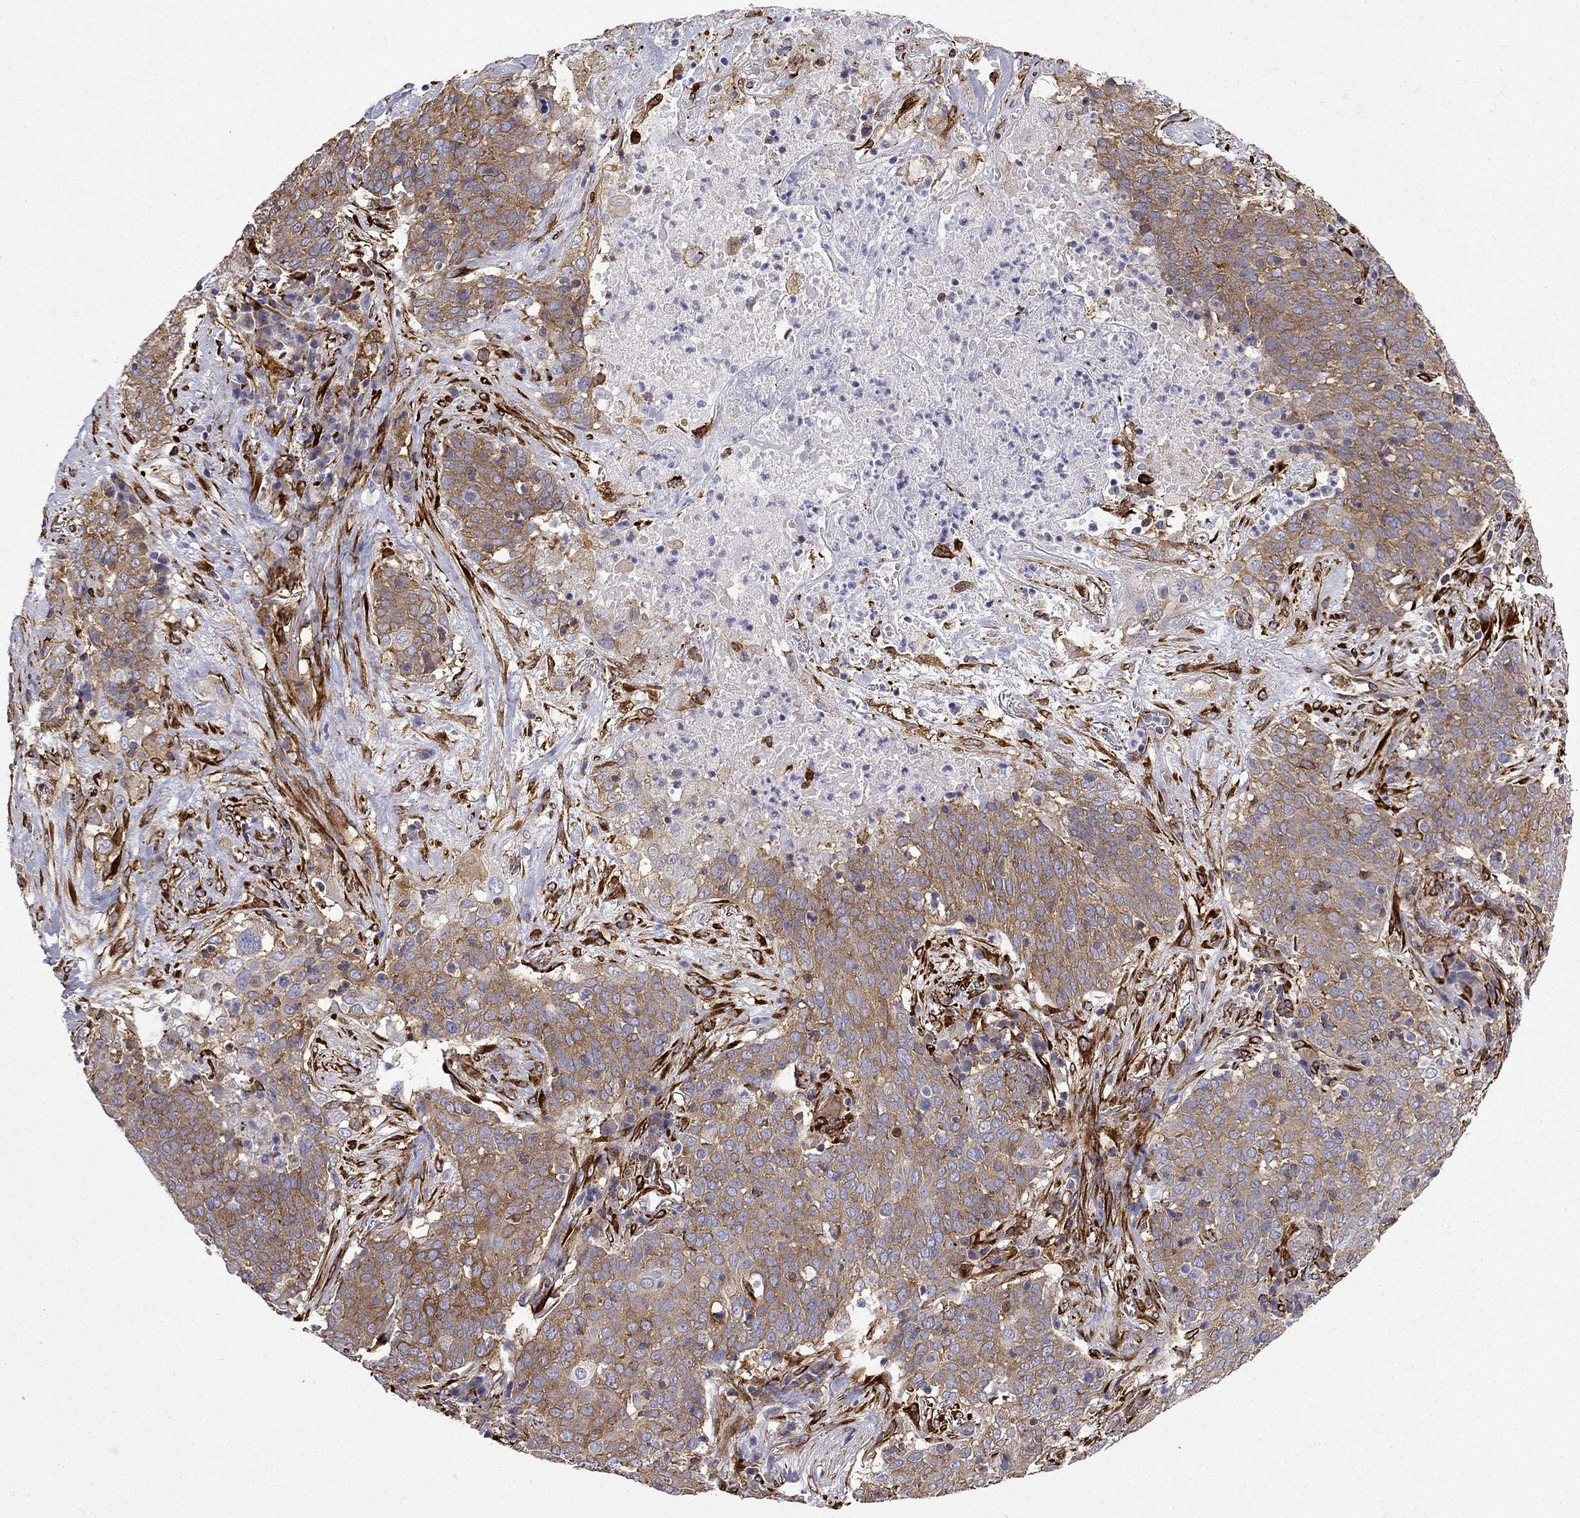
{"staining": {"intensity": "moderate", "quantity": ">75%", "location": "cytoplasmic/membranous"}, "tissue": "lung cancer", "cell_type": "Tumor cells", "image_type": "cancer", "snomed": [{"axis": "morphology", "description": "Squamous cell carcinoma, NOS"}, {"axis": "topography", "description": "Lung"}], "caption": "IHC of lung cancer reveals medium levels of moderate cytoplasmic/membranous positivity in about >75% of tumor cells.", "gene": "MAP4", "patient": {"sex": "male", "age": 82}}